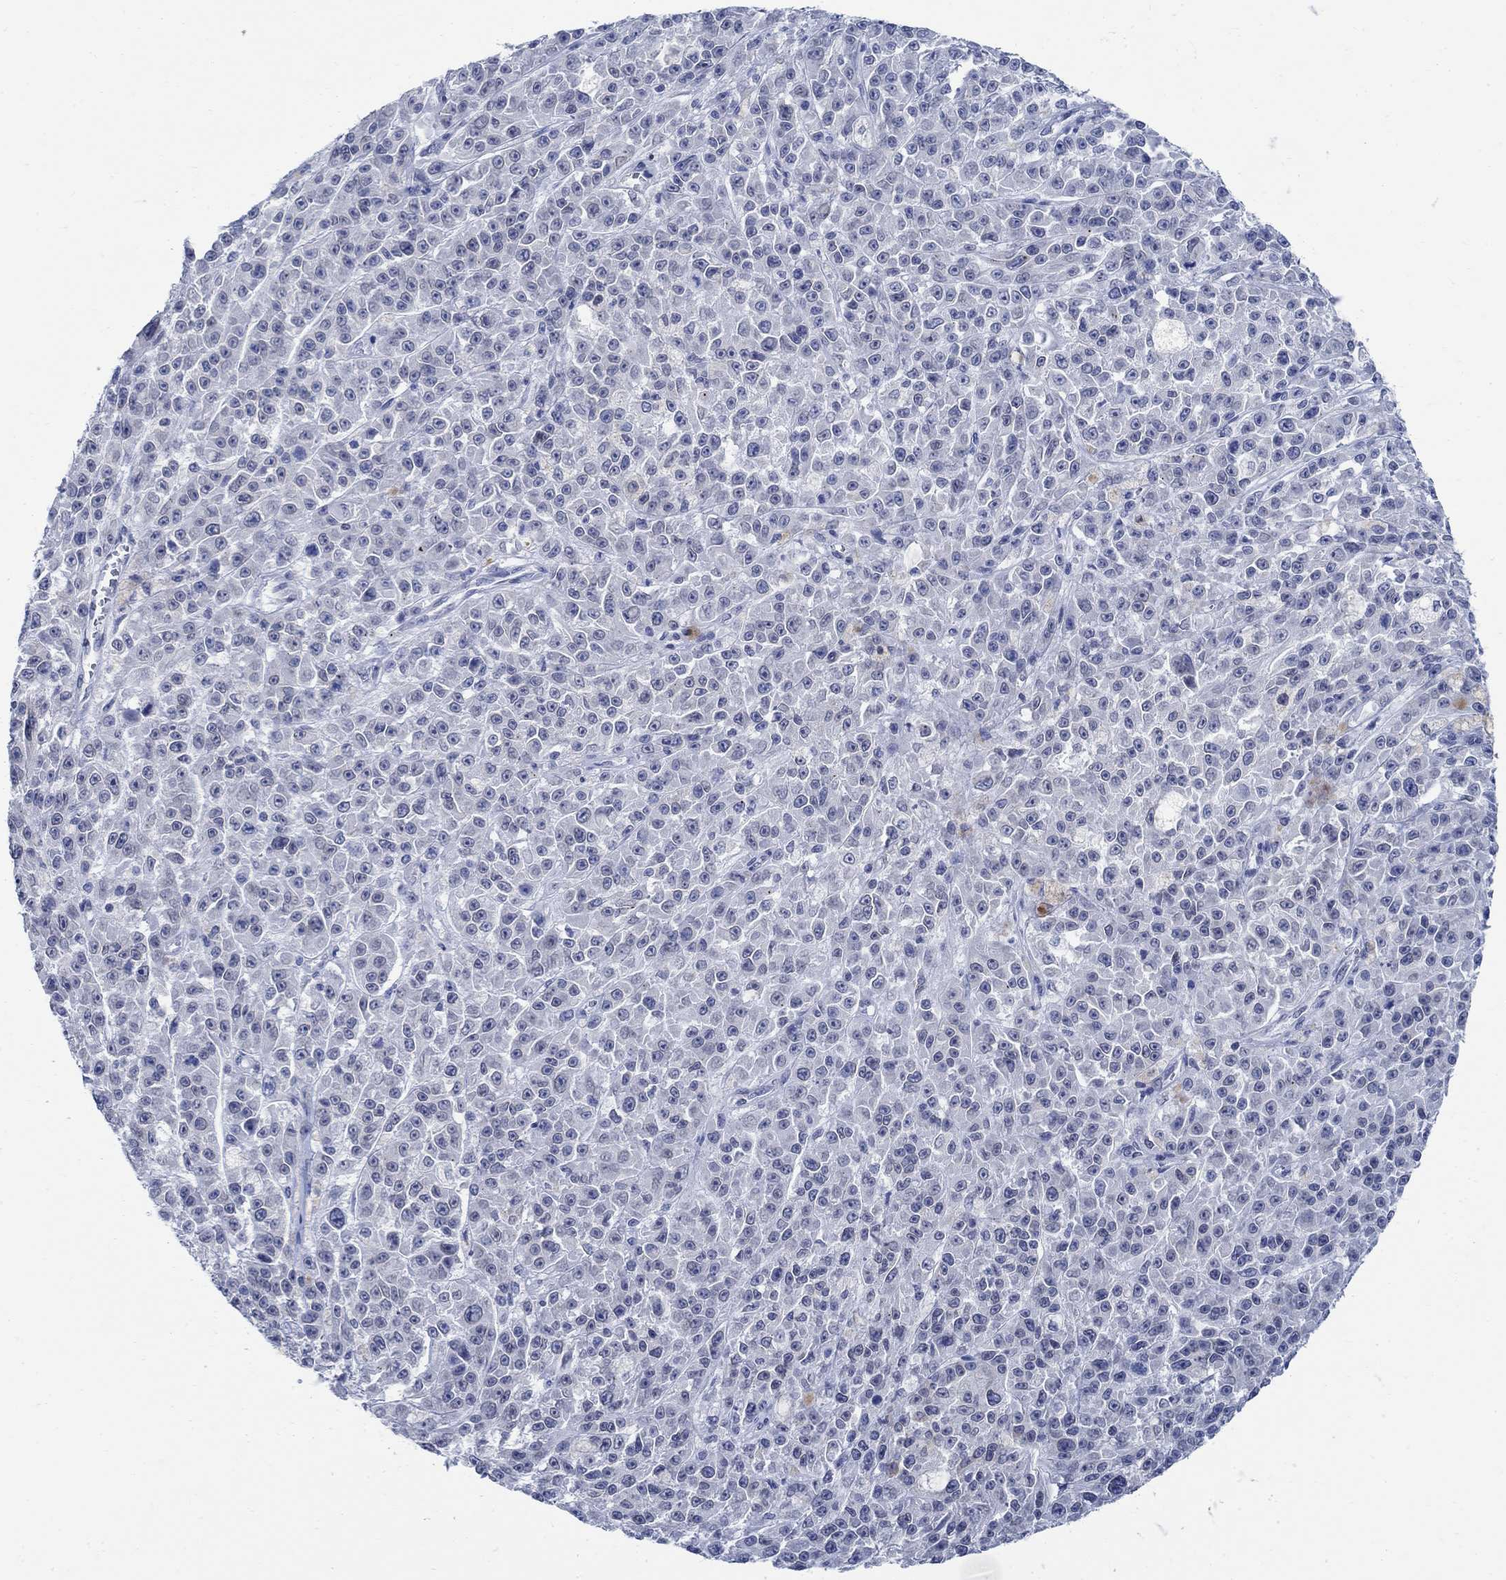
{"staining": {"intensity": "negative", "quantity": "none", "location": "none"}, "tissue": "melanoma", "cell_type": "Tumor cells", "image_type": "cancer", "snomed": [{"axis": "morphology", "description": "Malignant melanoma, NOS"}, {"axis": "topography", "description": "Skin"}], "caption": "Photomicrograph shows no significant protein positivity in tumor cells of melanoma. (Immunohistochemistry (ihc), brightfield microscopy, high magnification).", "gene": "CAMK2N1", "patient": {"sex": "female", "age": 58}}